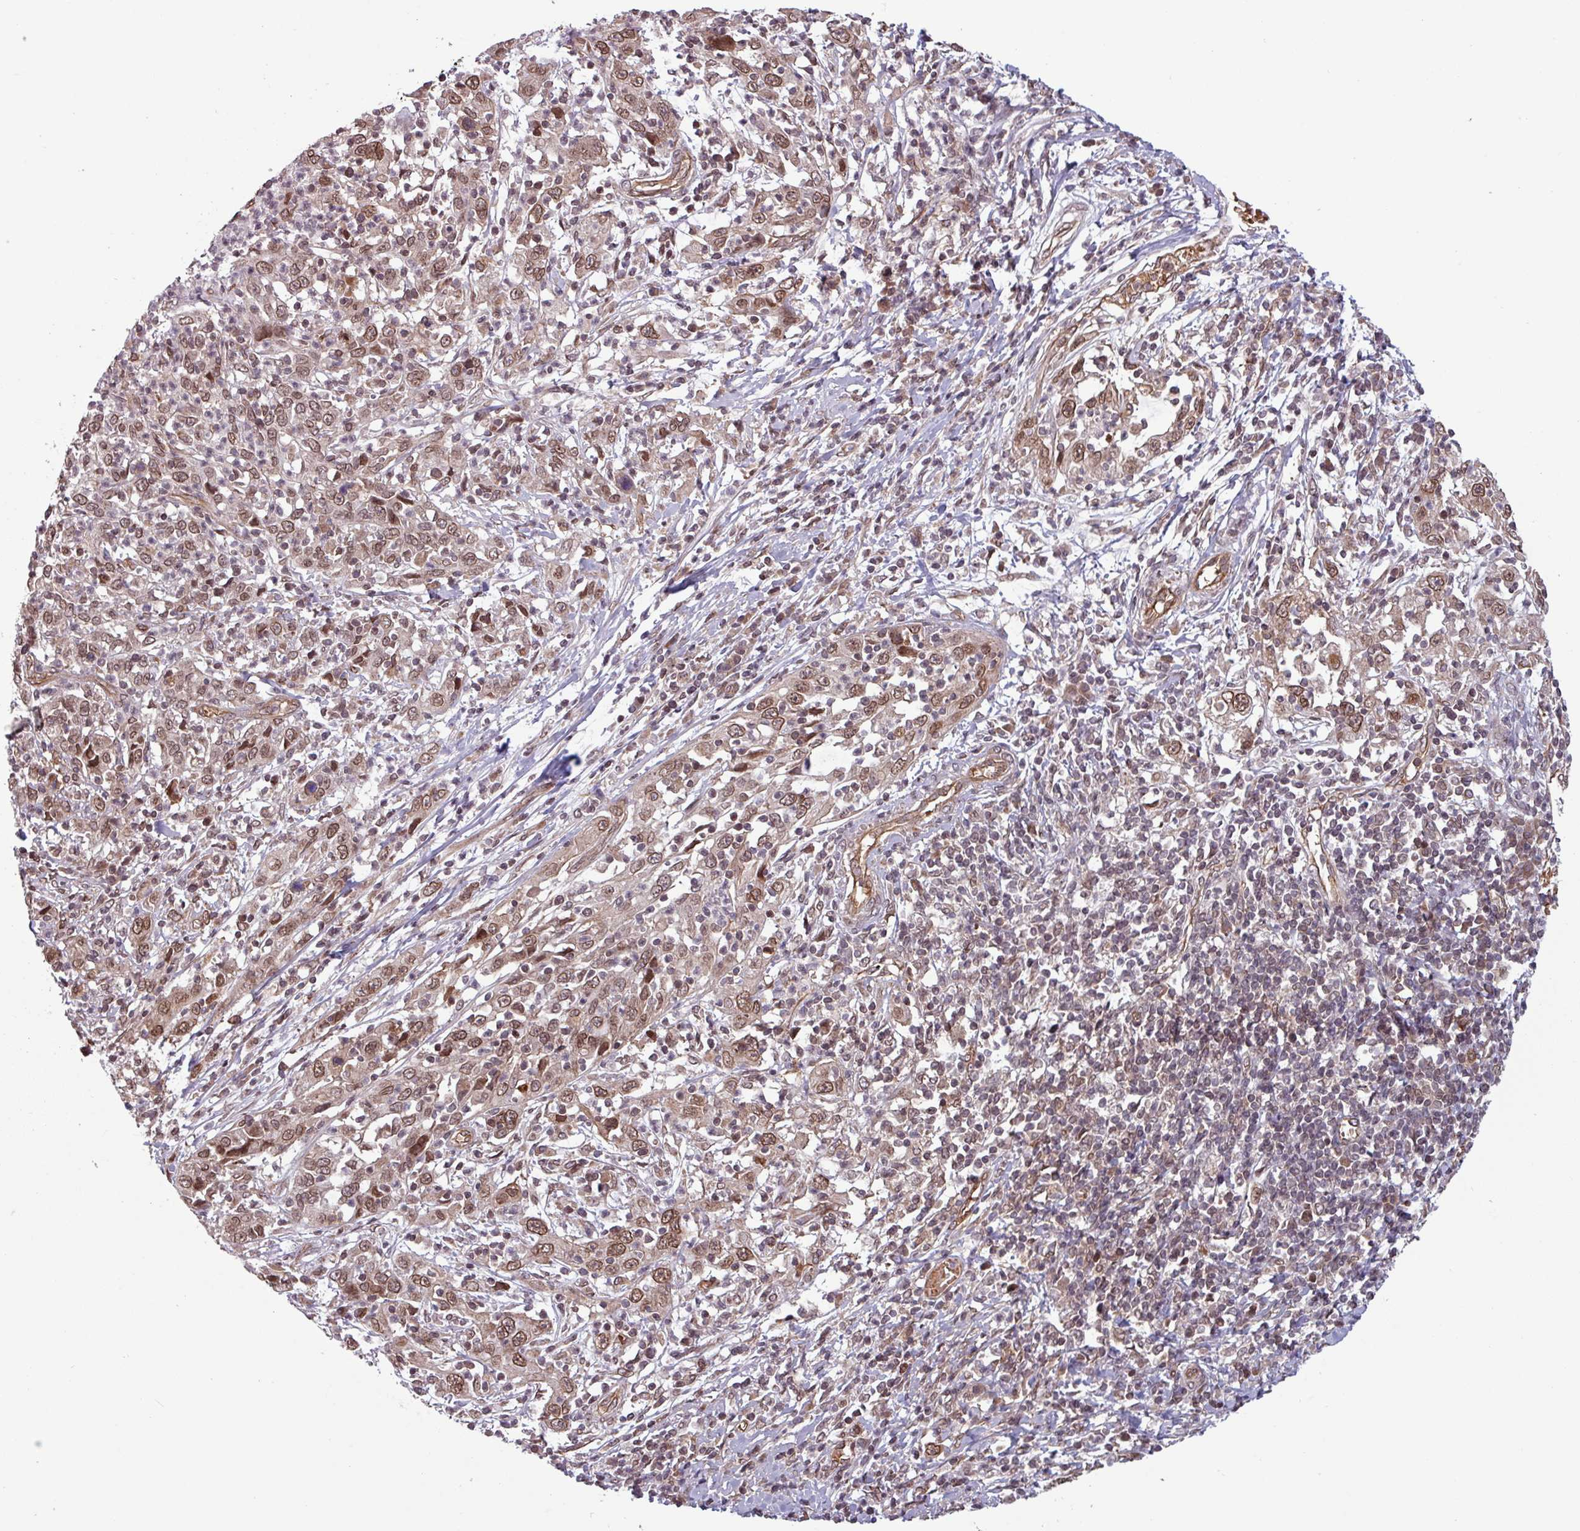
{"staining": {"intensity": "moderate", "quantity": ">75%", "location": "cytoplasmic/membranous,nuclear"}, "tissue": "cervical cancer", "cell_type": "Tumor cells", "image_type": "cancer", "snomed": [{"axis": "morphology", "description": "Squamous cell carcinoma, NOS"}, {"axis": "topography", "description": "Cervix"}], "caption": "The histopathology image shows immunohistochemical staining of cervical cancer (squamous cell carcinoma). There is moderate cytoplasmic/membranous and nuclear expression is identified in approximately >75% of tumor cells.", "gene": "RBM4B", "patient": {"sex": "female", "age": 46}}